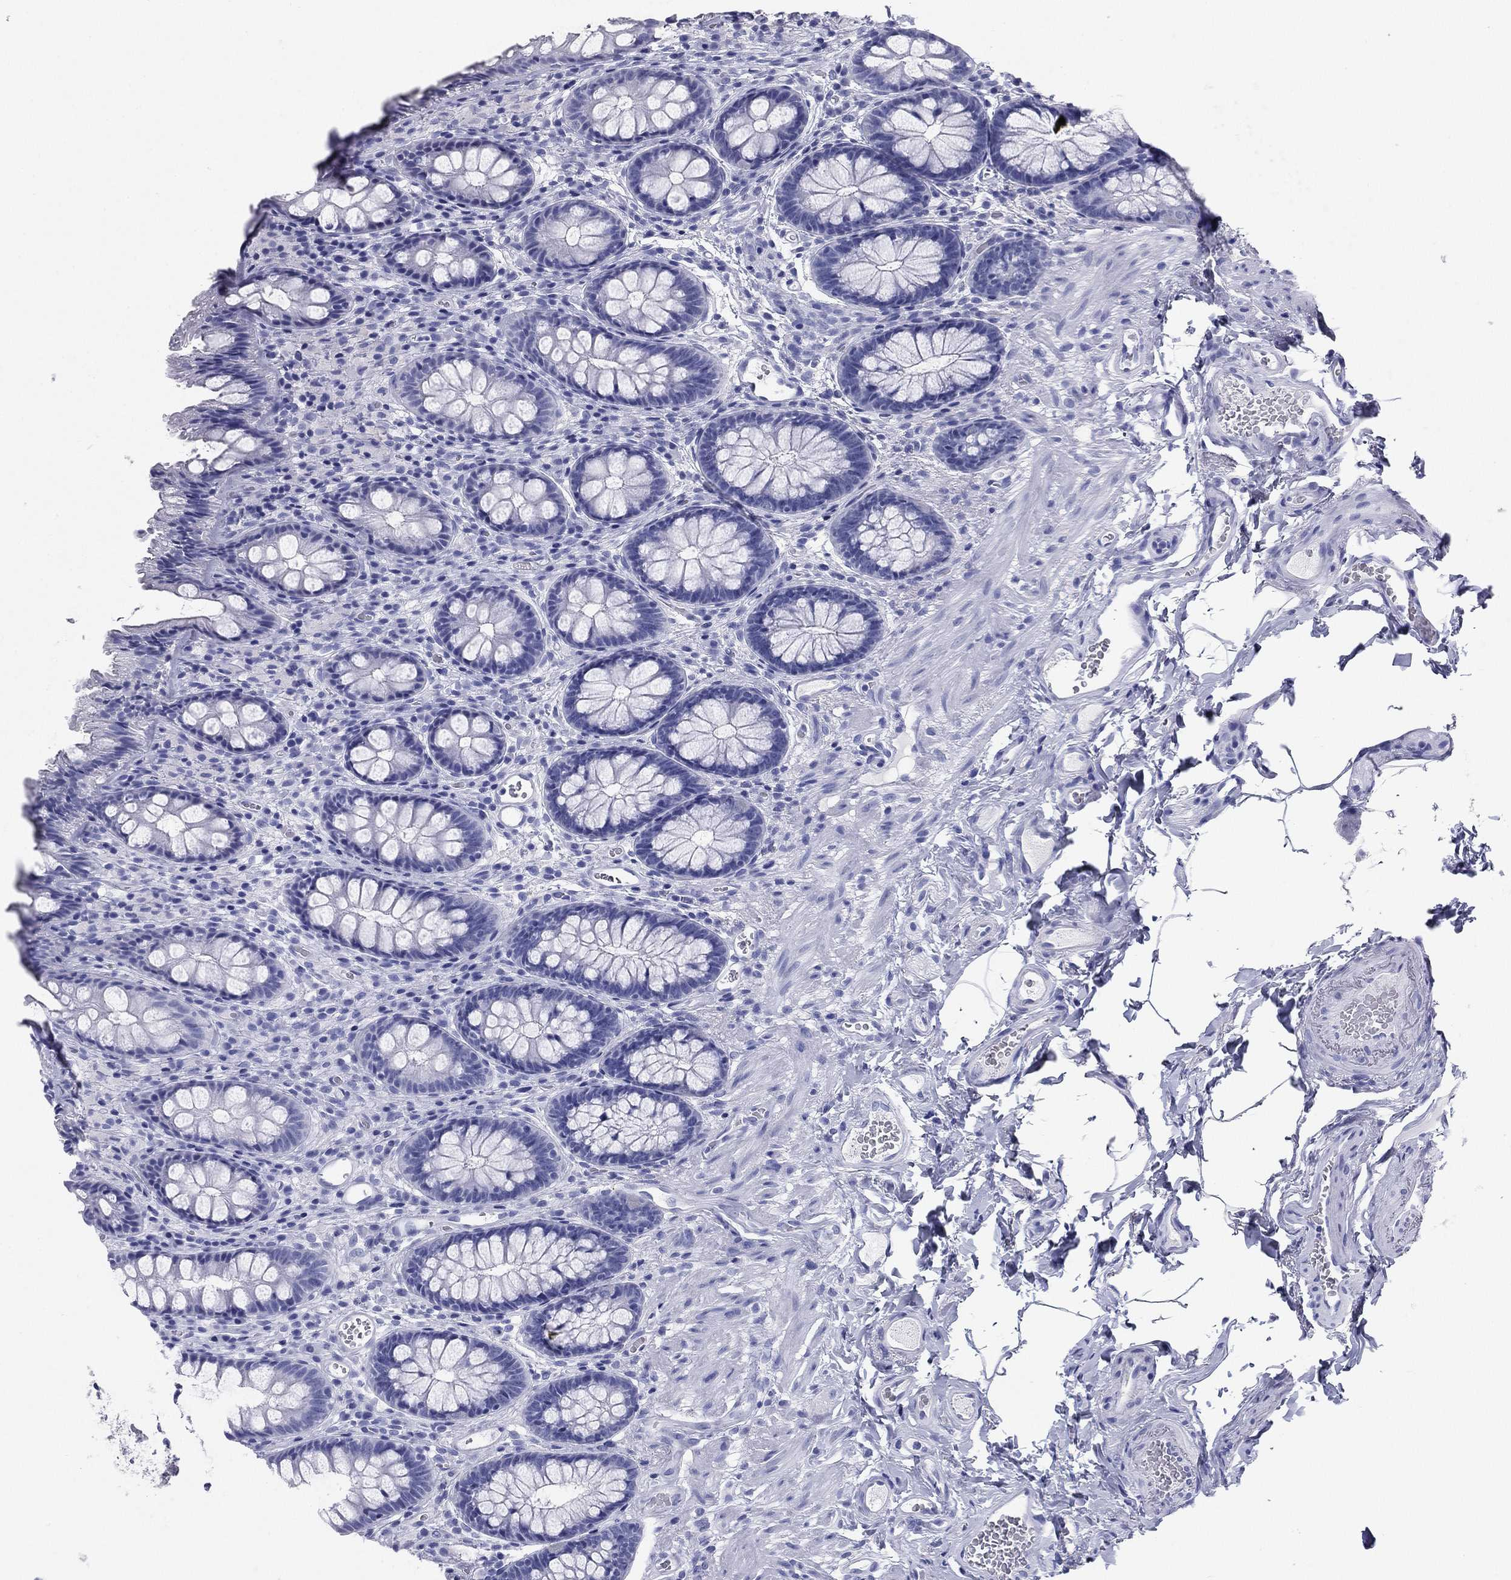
{"staining": {"intensity": "negative", "quantity": "none", "location": "none"}, "tissue": "colon", "cell_type": "Endothelial cells", "image_type": "normal", "snomed": [{"axis": "morphology", "description": "Normal tissue, NOS"}, {"axis": "topography", "description": "Colon"}], "caption": "DAB immunohistochemical staining of normal human colon exhibits no significant positivity in endothelial cells. (Immunohistochemistry, brightfield microscopy, high magnification).", "gene": "NPPA", "patient": {"sex": "female", "age": 86}}